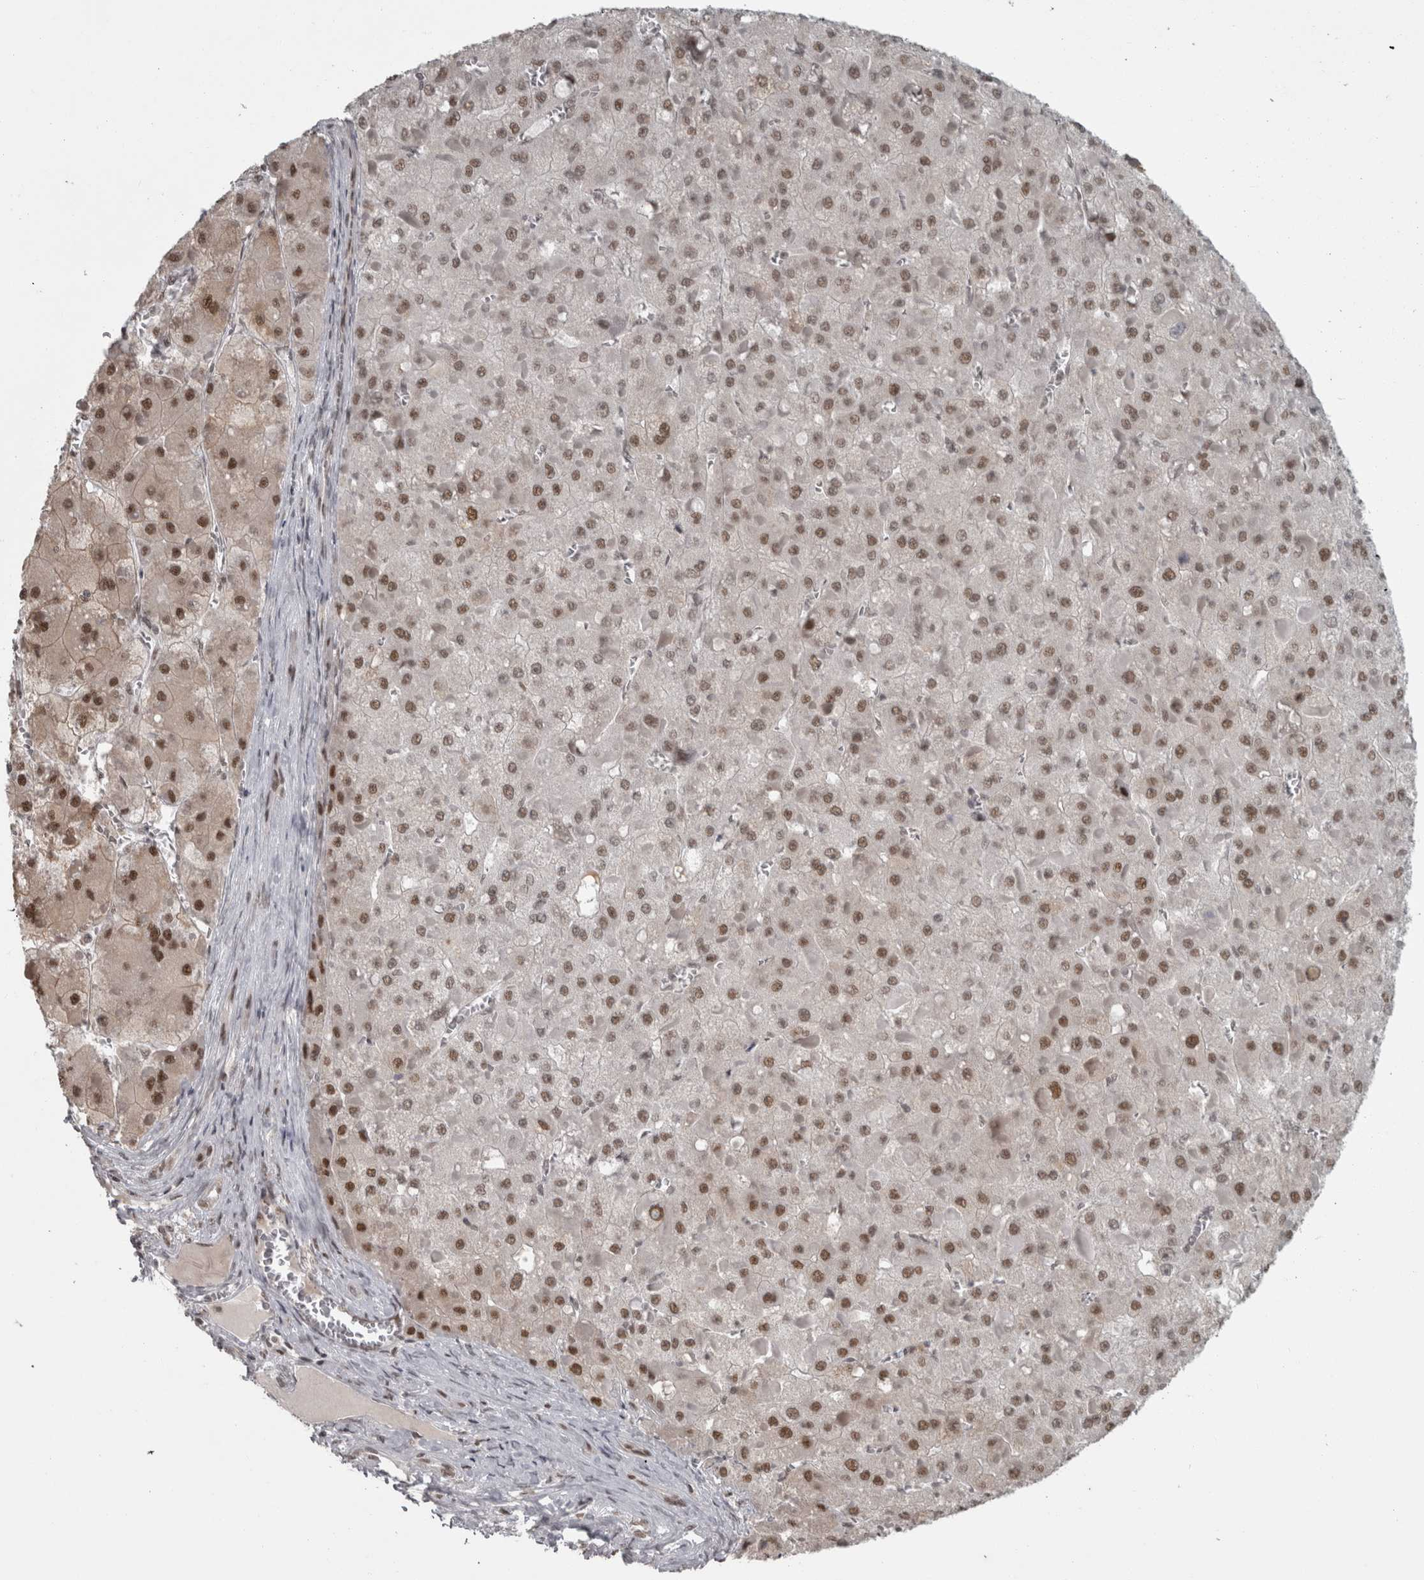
{"staining": {"intensity": "moderate", "quantity": ">75%", "location": "nuclear"}, "tissue": "liver cancer", "cell_type": "Tumor cells", "image_type": "cancer", "snomed": [{"axis": "morphology", "description": "Carcinoma, Hepatocellular, NOS"}, {"axis": "topography", "description": "Liver"}], "caption": "Protein staining of liver hepatocellular carcinoma tissue displays moderate nuclear staining in about >75% of tumor cells.", "gene": "MICU3", "patient": {"sex": "female", "age": 73}}